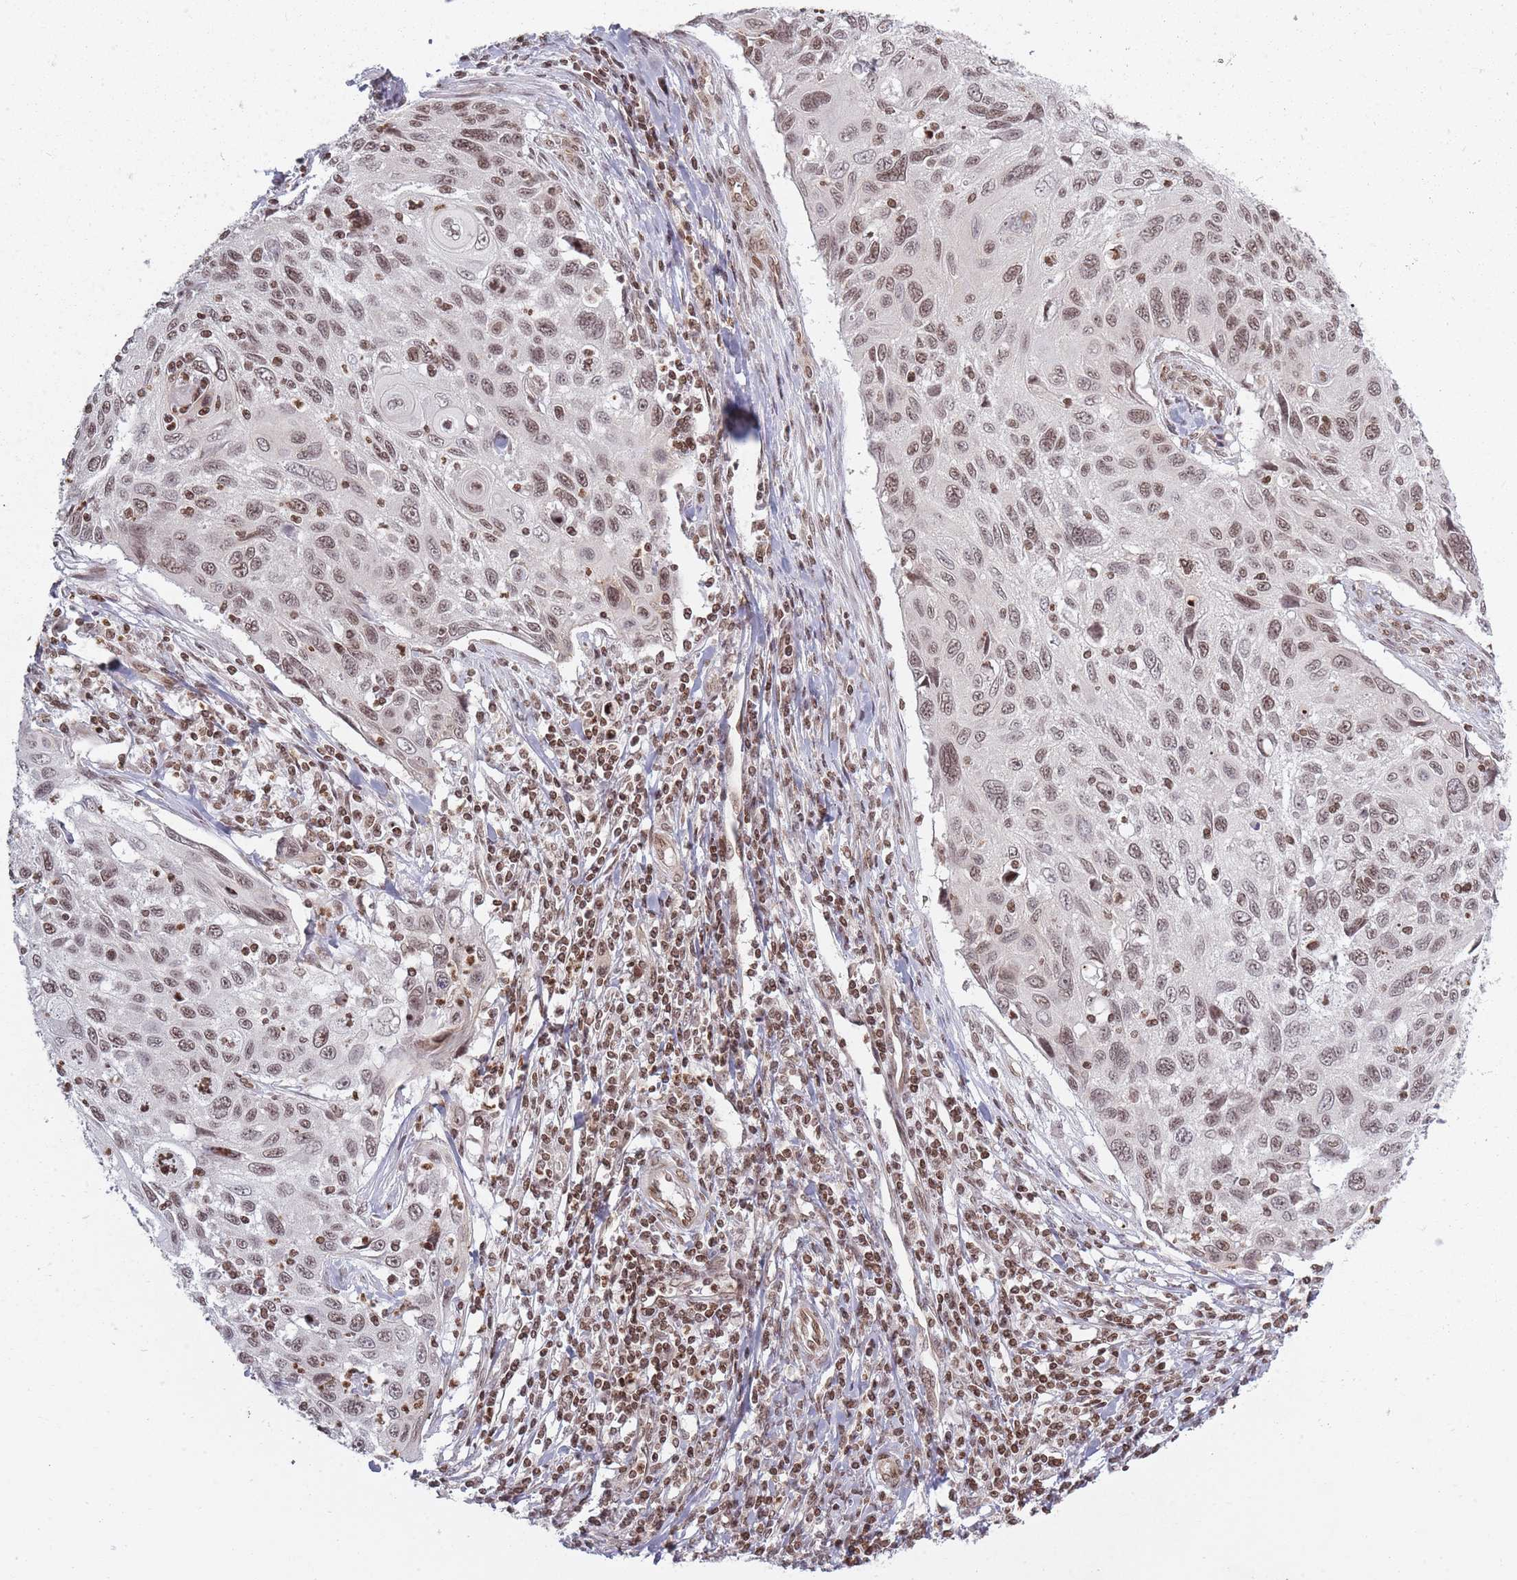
{"staining": {"intensity": "weak", "quantity": ">75%", "location": "nuclear"}, "tissue": "cervical cancer", "cell_type": "Tumor cells", "image_type": "cancer", "snomed": [{"axis": "morphology", "description": "Squamous cell carcinoma, NOS"}, {"axis": "topography", "description": "Cervix"}], "caption": "About >75% of tumor cells in squamous cell carcinoma (cervical) display weak nuclear protein staining as visualized by brown immunohistochemical staining.", "gene": "TMC6", "patient": {"sex": "female", "age": 70}}